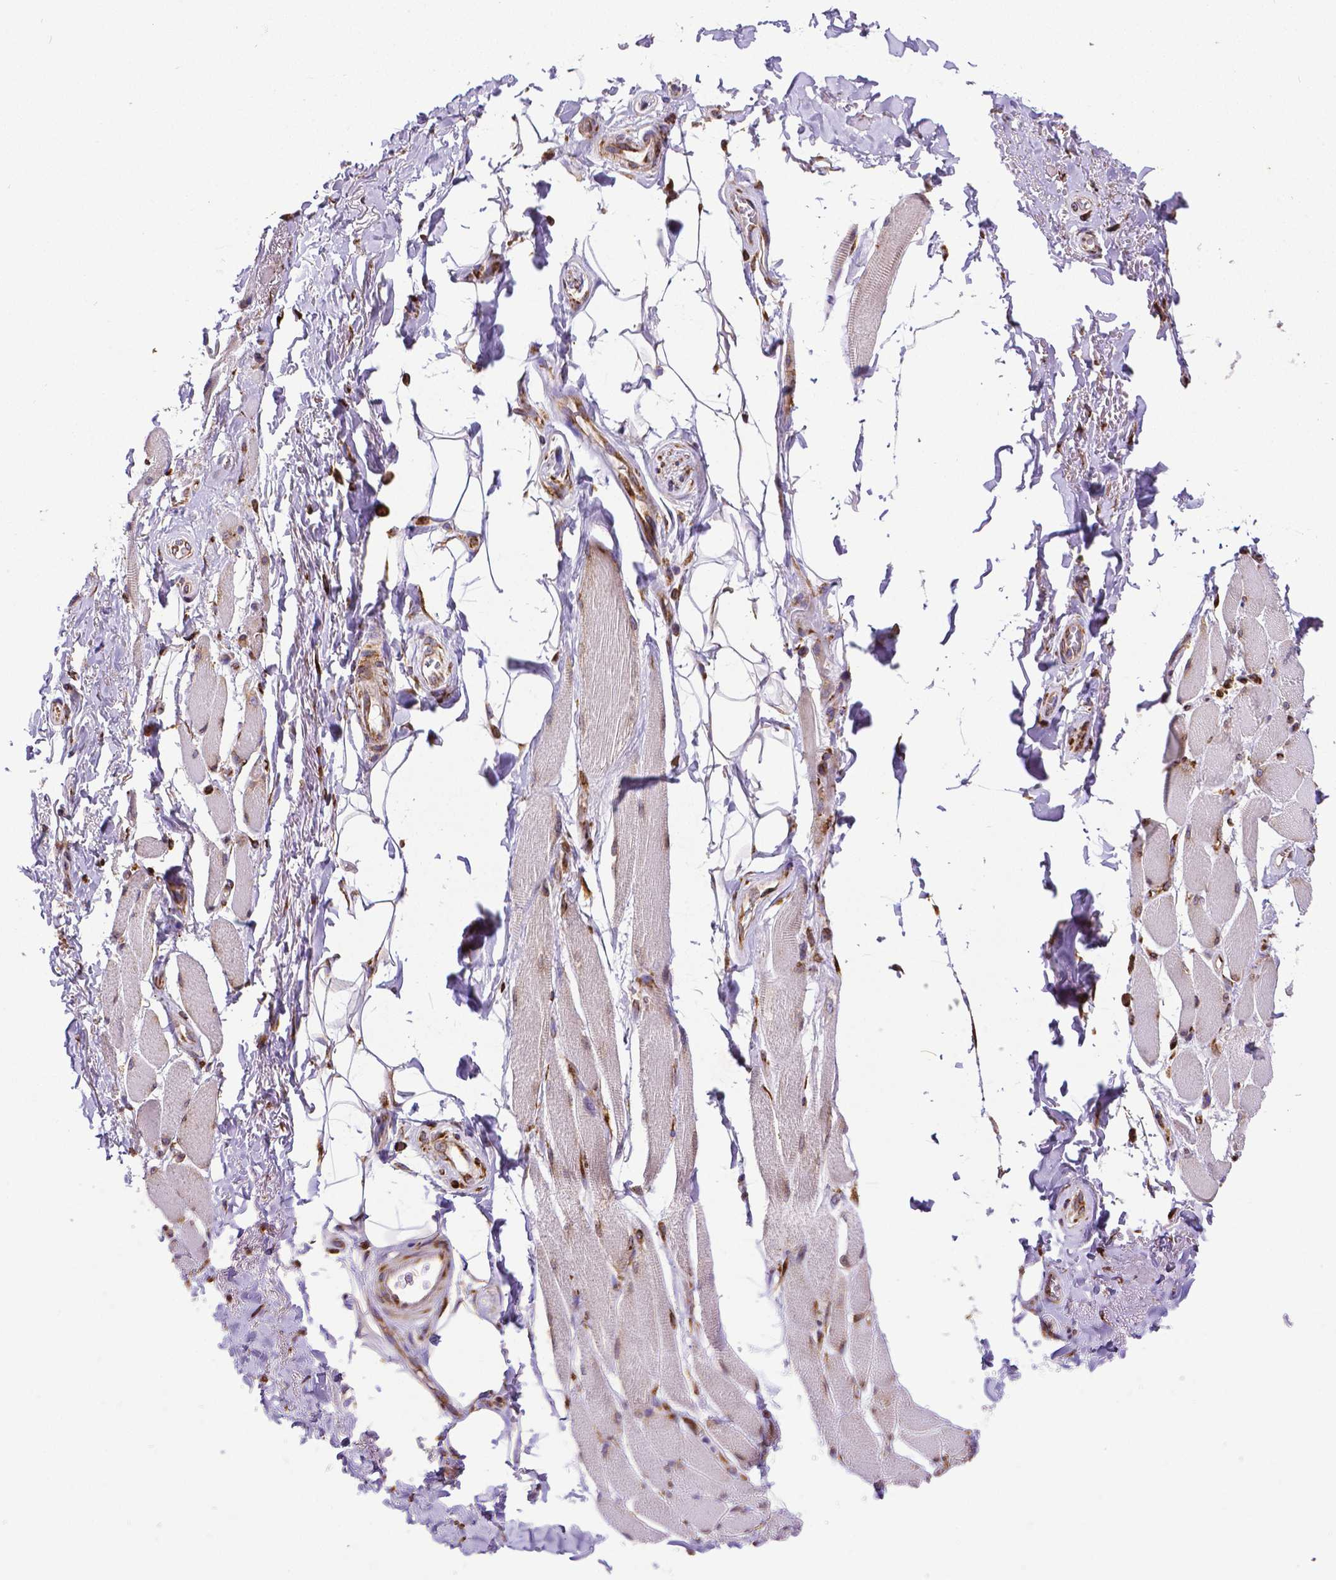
{"staining": {"intensity": "moderate", "quantity": ">75%", "location": "cytoplasmic/membranous"}, "tissue": "skeletal muscle", "cell_type": "Myocytes", "image_type": "normal", "snomed": [{"axis": "morphology", "description": "Normal tissue, NOS"}, {"axis": "topography", "description": "Skeletal muscle"}, {"axis": "topography", "description": "Anal"}, {"axis": "topography", "description": "Peripheral nerve tissue"}], "caption": "The image reveals a brown stain indicating the presence of a protein in the cytoplasmic/membranous of myocytes in skeletal muscle. (DAB IHC, brown staining for protein, blue staining for nuclei).", "gene": "MTDH", "patient": {"sex": "male", "age": 53}}